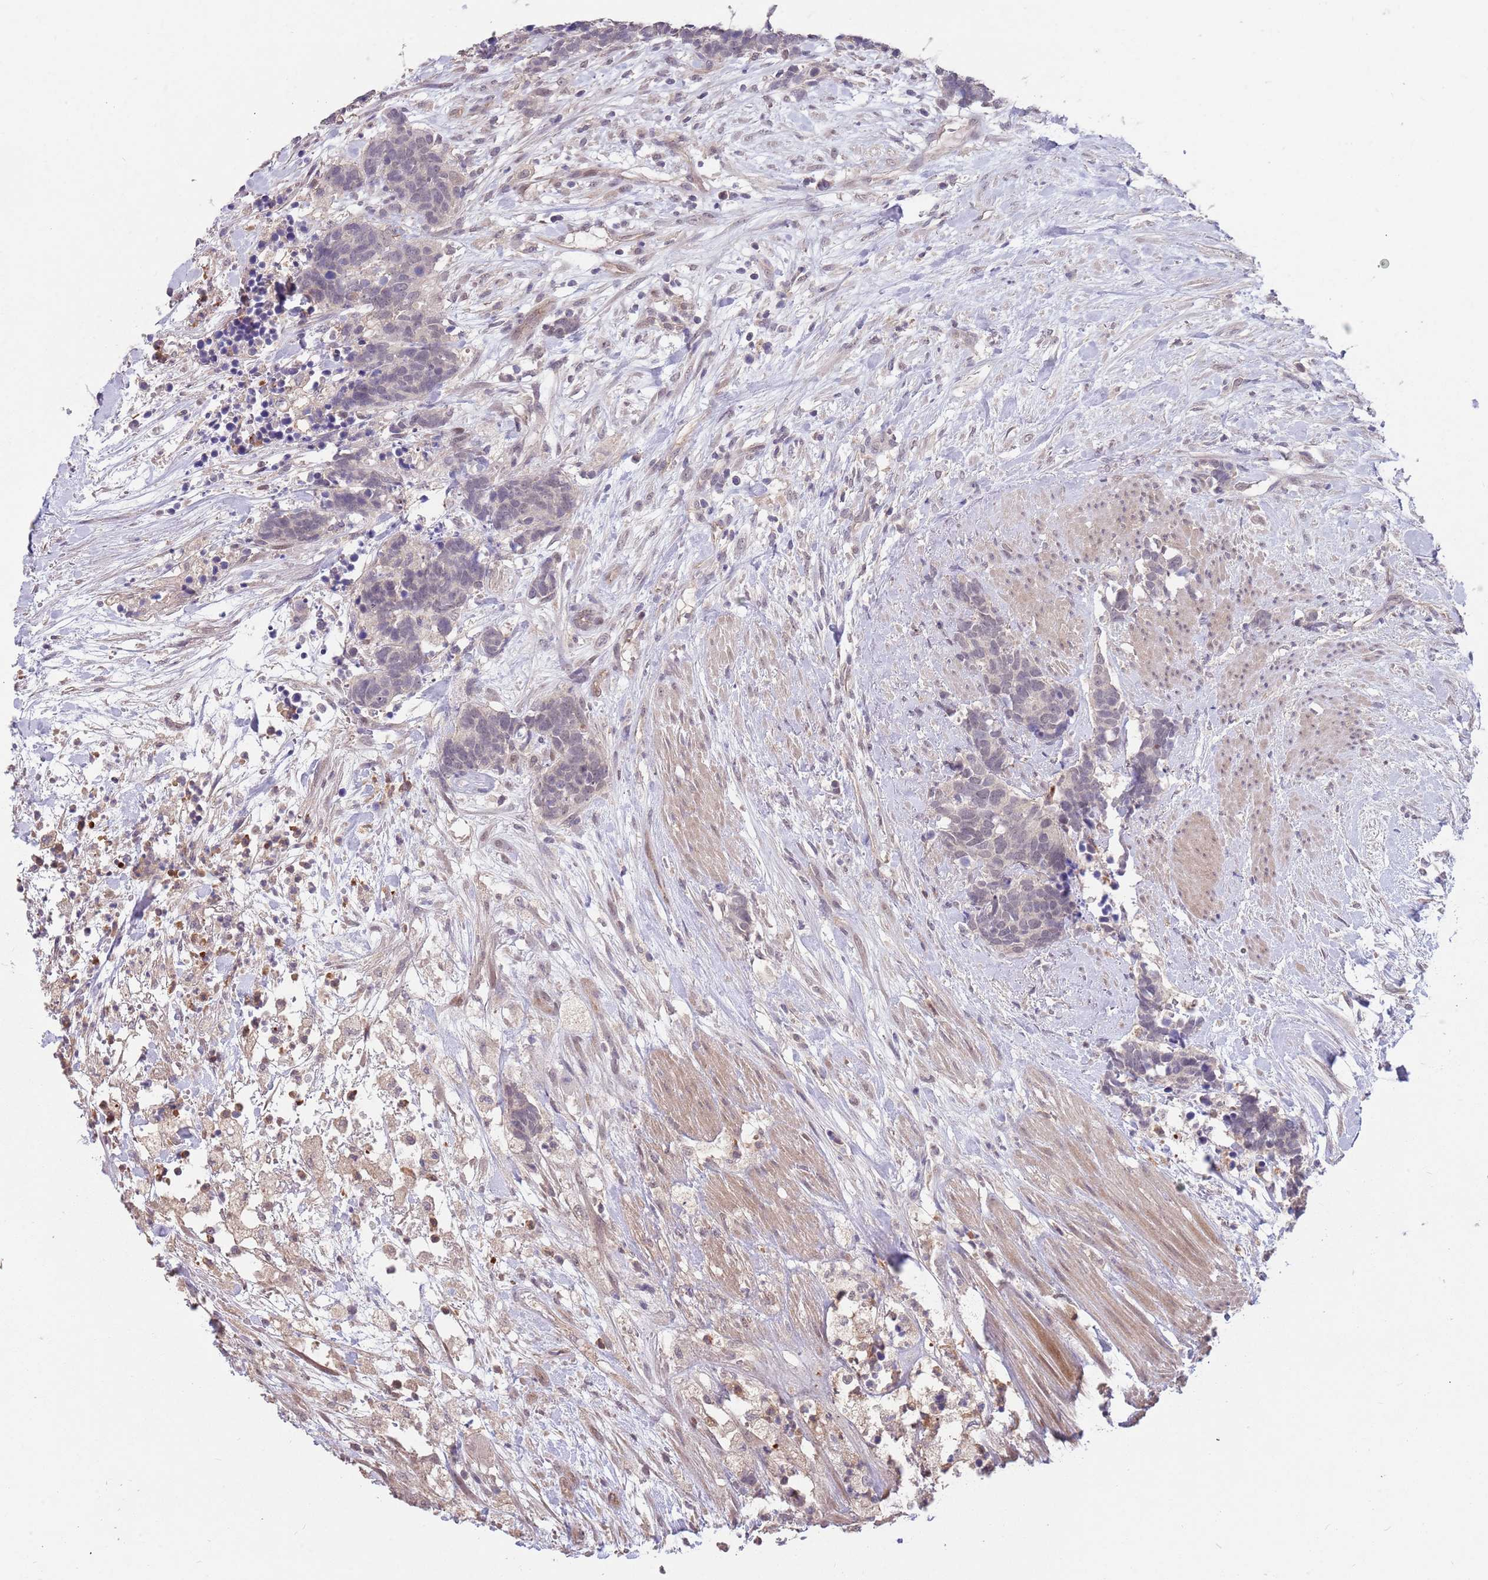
{"staining": {"intensity": "negative", "quantity": "none", "location": "none"}, "tissue": "carcinoid", "cell_type": "Tumor cells", "image_type": "cancer", "snomed": [{"axis": "morphology", "description": "Carcinoma, NOS"}, {"axis": "morphology", "description": "Carcinoid, malignant, NOS"}, {"axis": "topography", "description": "Prostate"}], "caption": "High power microscopy image of an immunohistochemistry image of carcinoid (malignant), revealing no significant positivity in tumor cells.", "gene": "MEI1", "patient": {"sex": "male", "age": 57}}